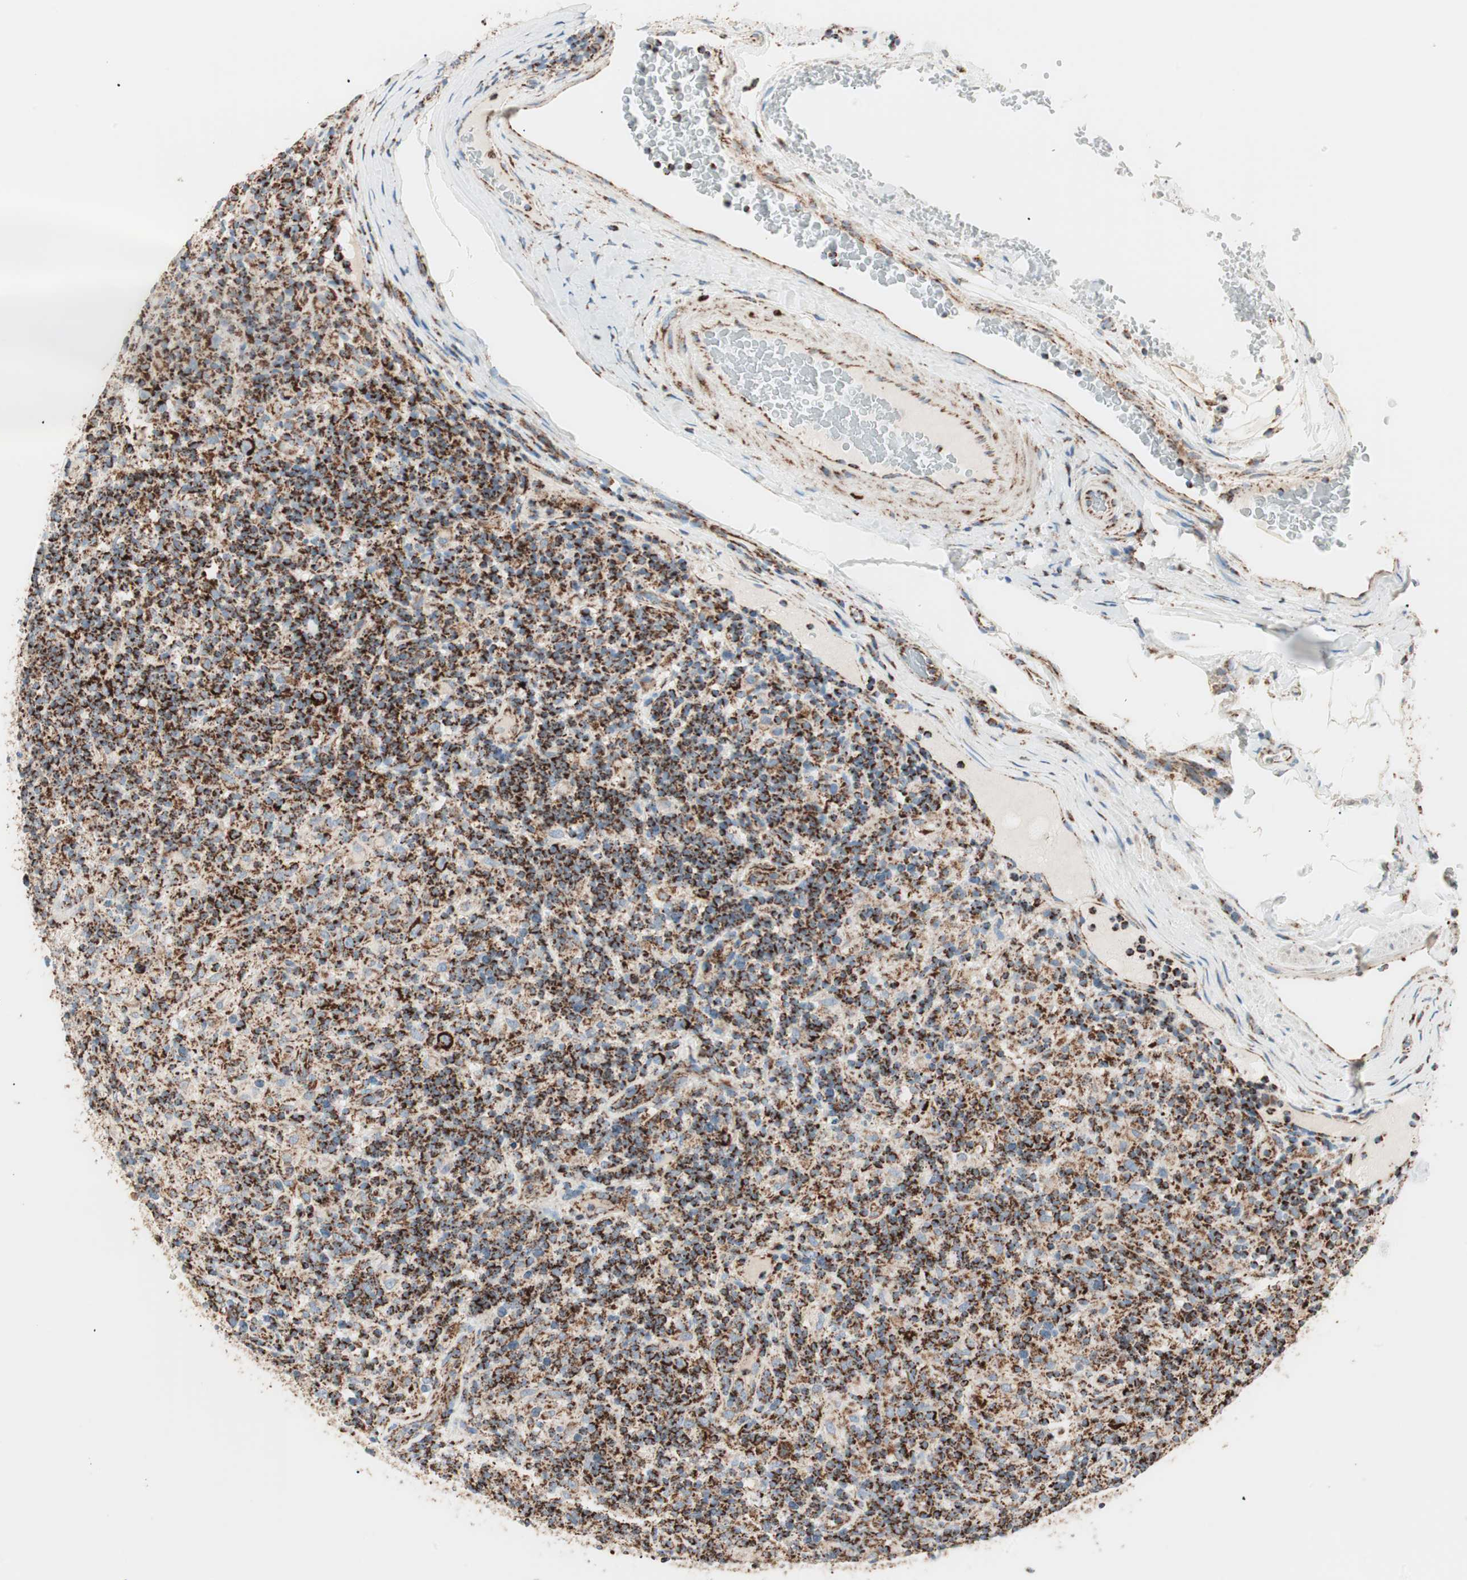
{"staining": {"intensity": "strong", "quantity": ">75%", "location": "cytoplasmic/membranous"}, "tissue": "lymphoma", "cell_type": "Tumor cells", "image_type": "cancer", "snomed": [{"axis": "morphology", "description": "Hodgkin's disease, NOS"}, {"axis": "topography", "description": "Lymph node"}], "caption": "Immunohistochemical staining of human Hodgkin's disease reveals high levels of strong cytoplasmic/membranous protein positivity in approximately >75% of tumor cells. (brown staining indicates protein expression, while blue staining denotes nuclei).", "gene": "TOMM20", "patient": {"sex": "male", "age": 70}}